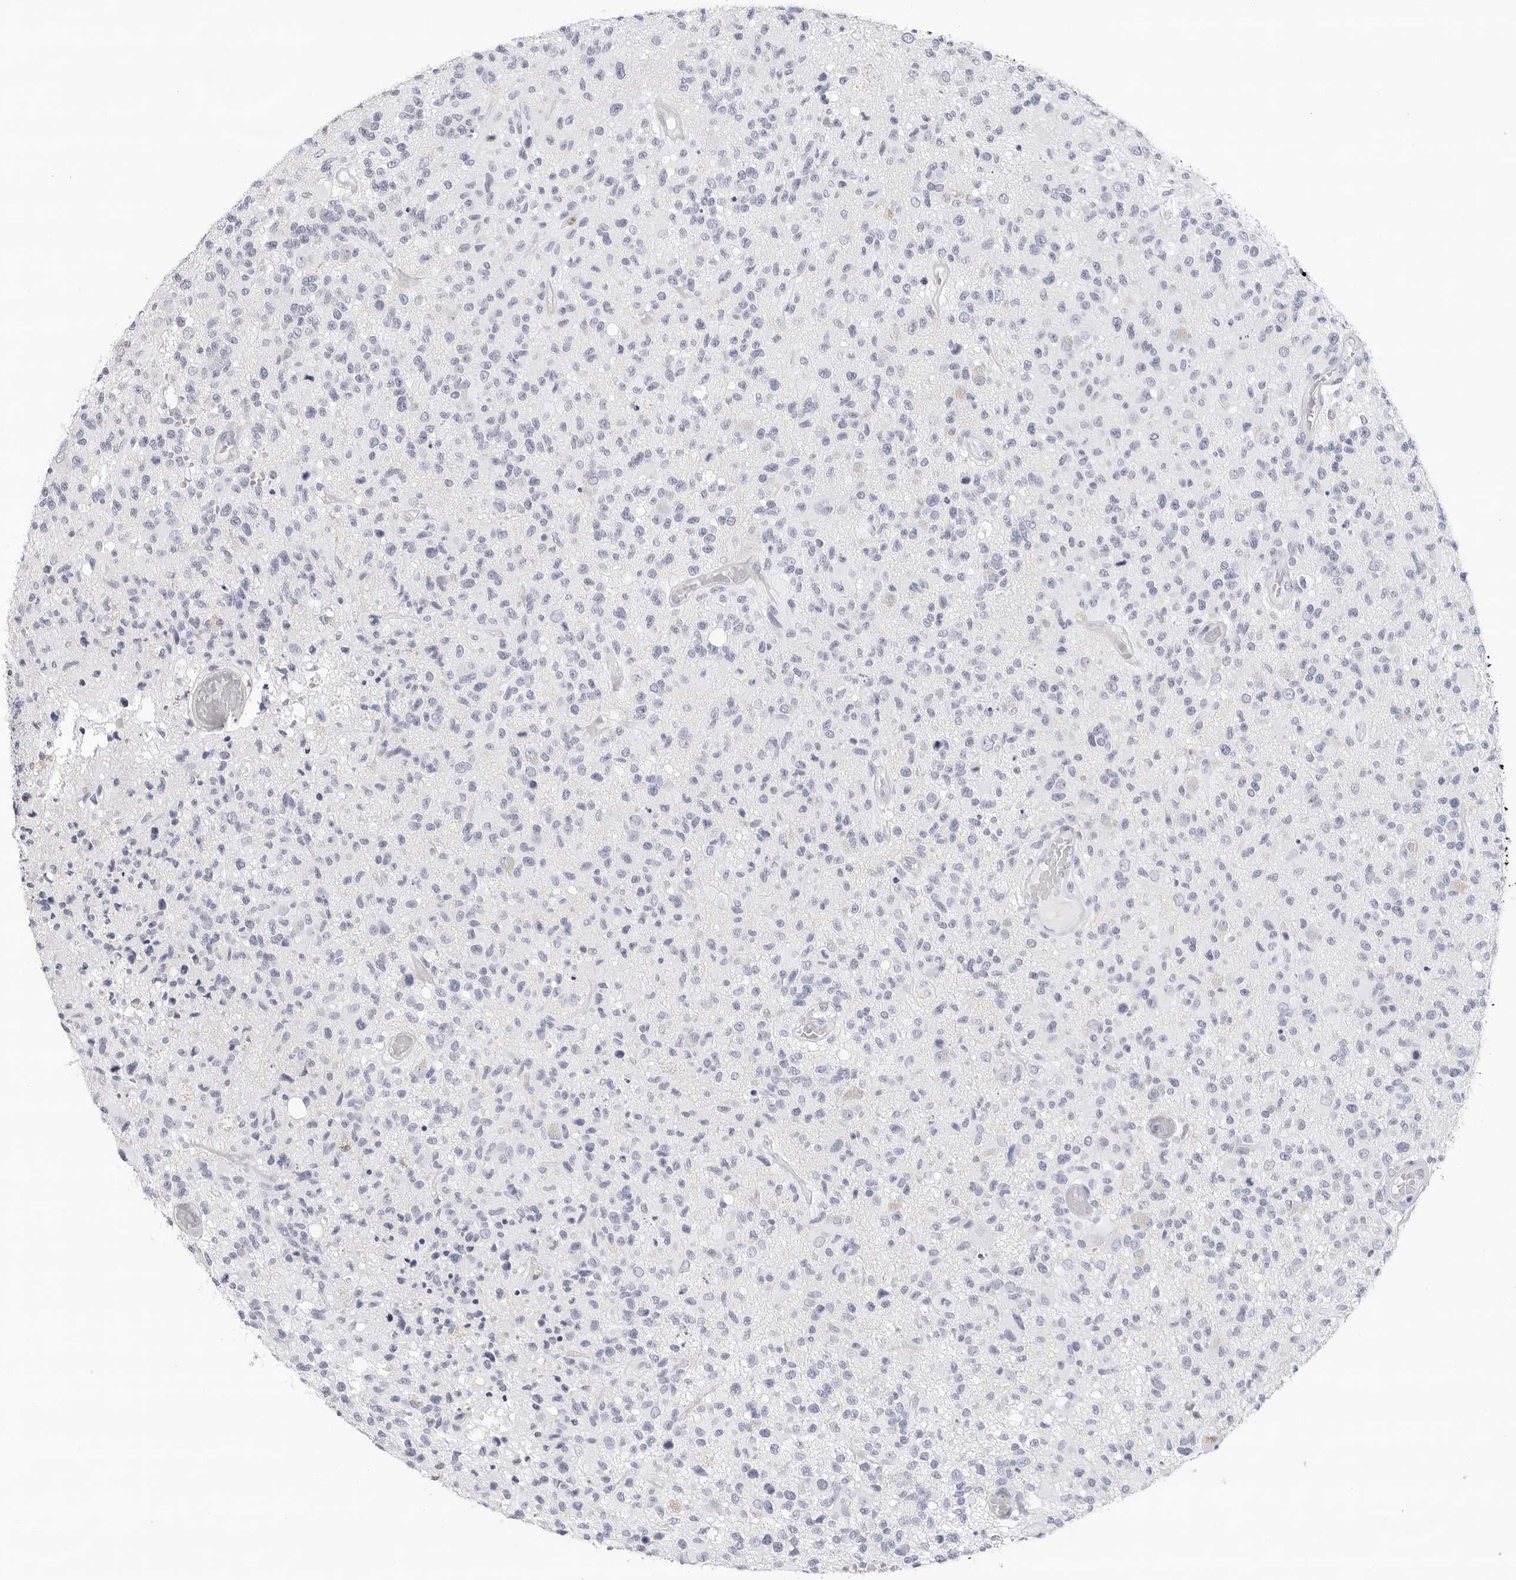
{"staining": {"intensity": "negative", "quantity": "none", "location": "none"}, "tissue": "glioma", "cell_type": "Tumor cells", "image_type": "cancer", "snomed": [{"axis": "morphology", "description": "Glioma, malignant, High grade"}, {"axis": "morphology", "description": "Glioblastoma, NOS"}, {"axis": "topography", "description": "Brain"}], "caption": "Micrograph shows no protein expression in tumor cells of glioma tissue.", "gene": "SLC19A1", "patient": {"sex": "male", "age": 60}}